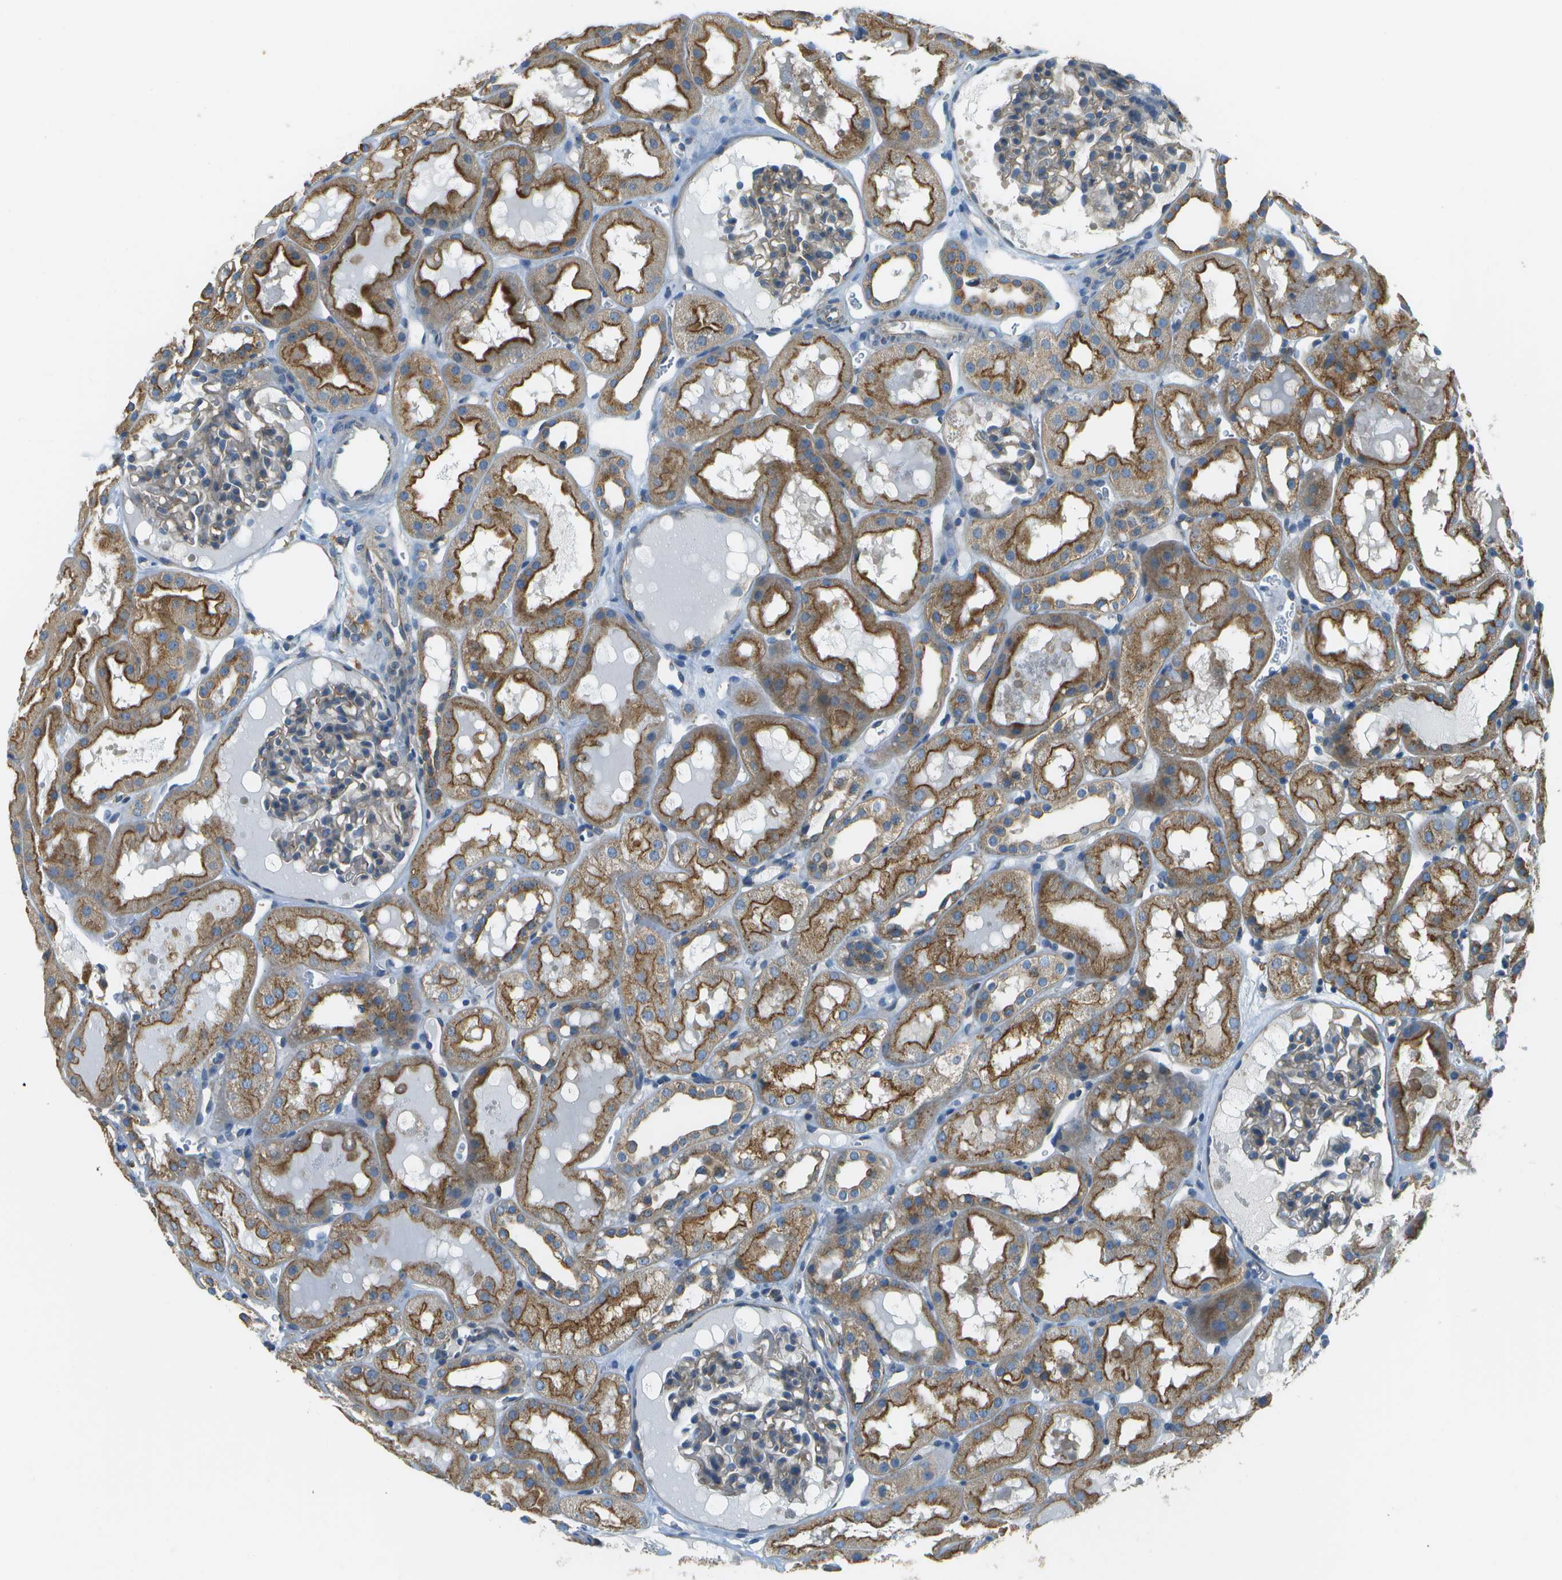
{"staining": {"intensity": "moderate", "quantity": "25%-75%", "location": "cytoplasmic/membranous"}, "tissue": "kidney", "cell_type": "Cells in glomeruli", "image_type": "normal", "snomed": [{"axis": "morphology", "description": "Normal tissue, NOS"}, {"axis": "topography", "description": "Kidney"}, {"axis": "topography", "description": "Urinary bladder"}], "caption": "This photomicrograph displays immunohistochemistry (IHC) staining of unremarkable kidney, with medium moderate cytoplasmic/membranous staining in approximately 25%-75% of cells in glomeruli.", "gene": "CLTC", "patient": {"sex": "male", "age": 16}}